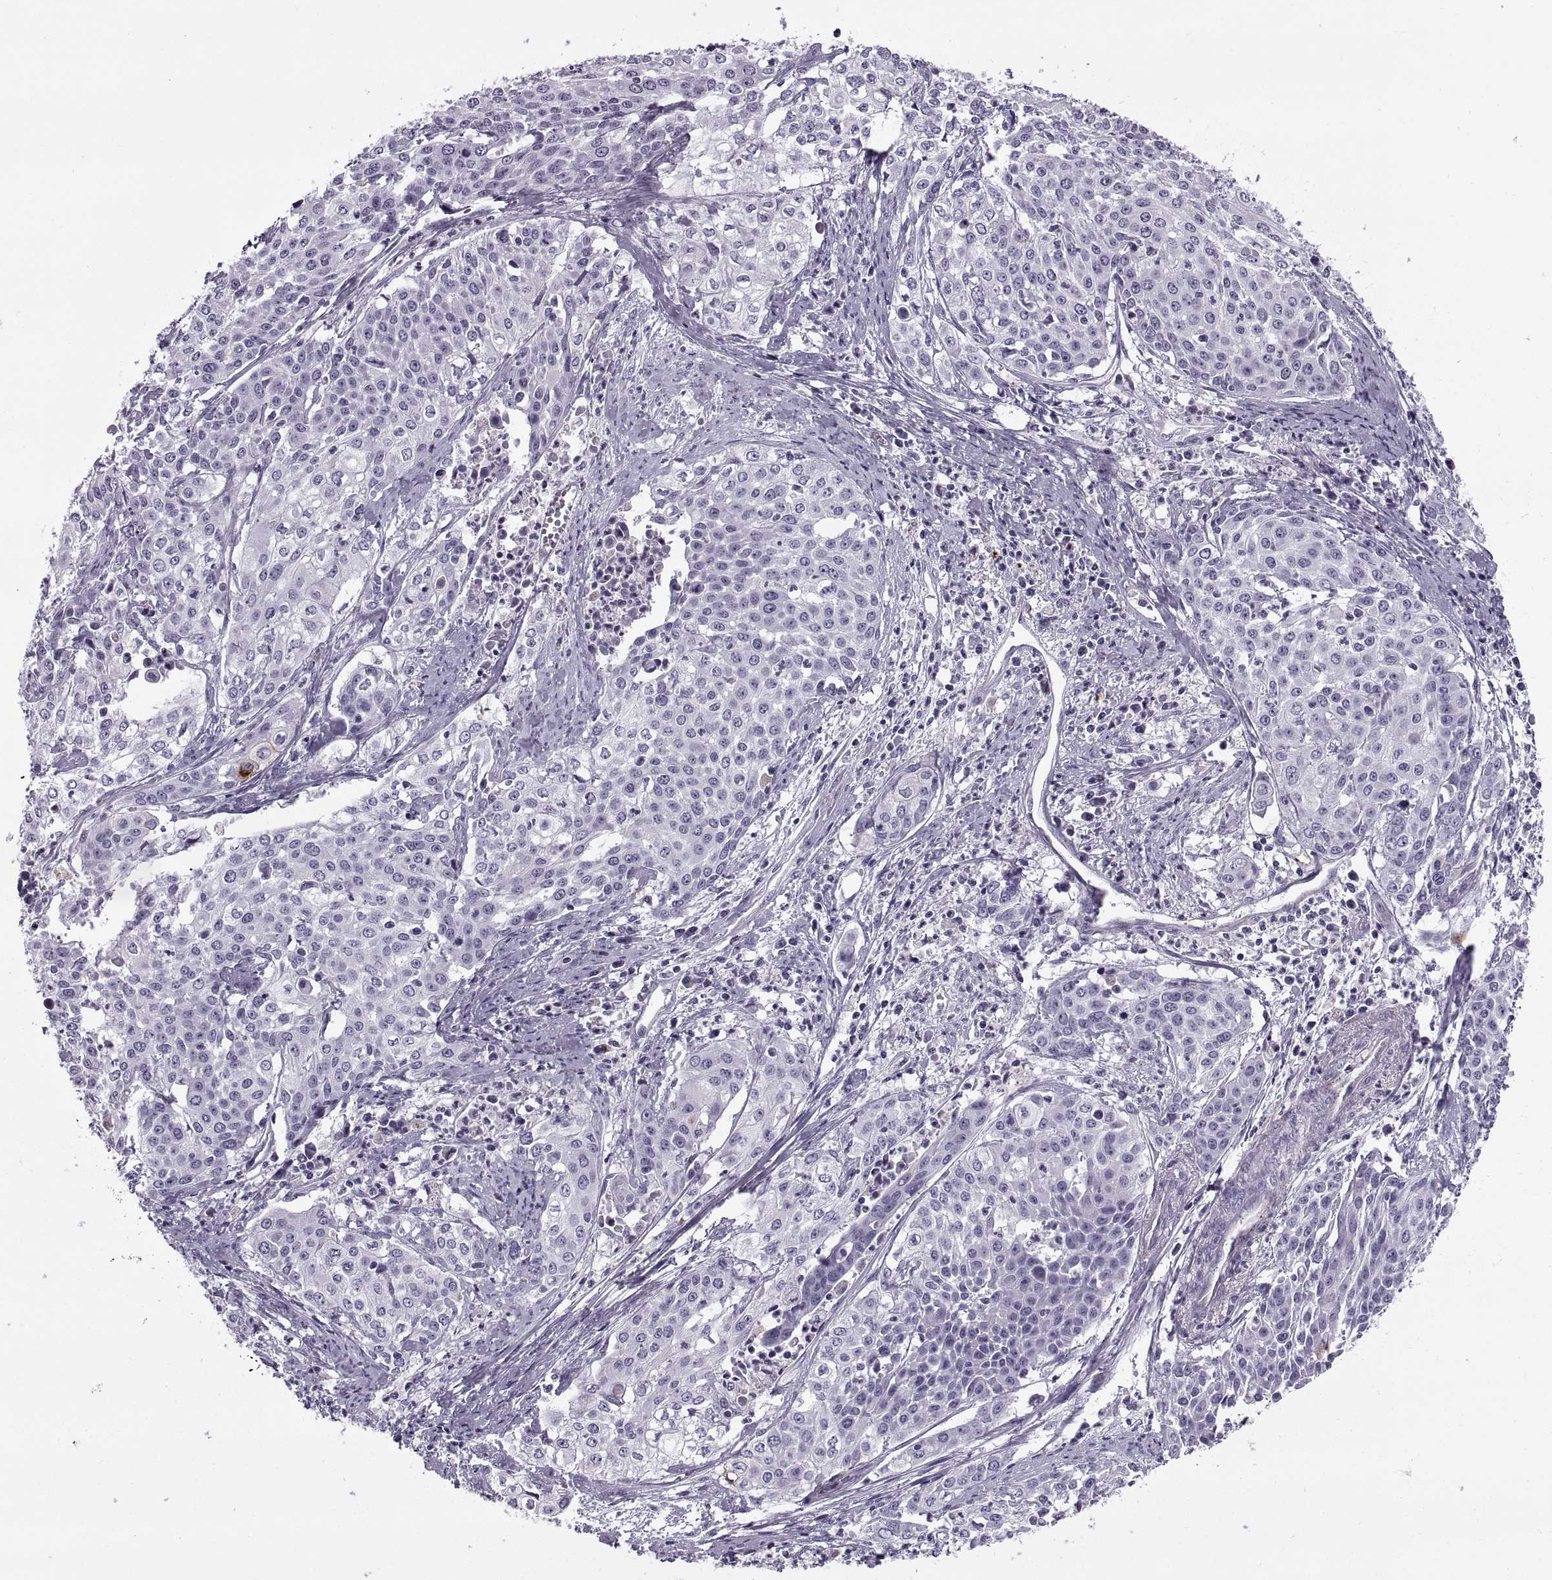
{"staining": {"intensity": "negative", "quantity": "none", "location": "none"}, "tissue": "cervical cancer", "cell_type": "Tumor cells", "image_type": "cancer", "snomed": [{"axis": "morphology", "description": "Squamous cell carcinoma, NOS"}, {"axis": "topography", "description": "Cervix"}], "caption": "IHC of human cervical squamous cell carcinoma reveals no positivity in tumor cells.", "gene": "CALCR", "patient": {"sex": "female", "age": 39}}